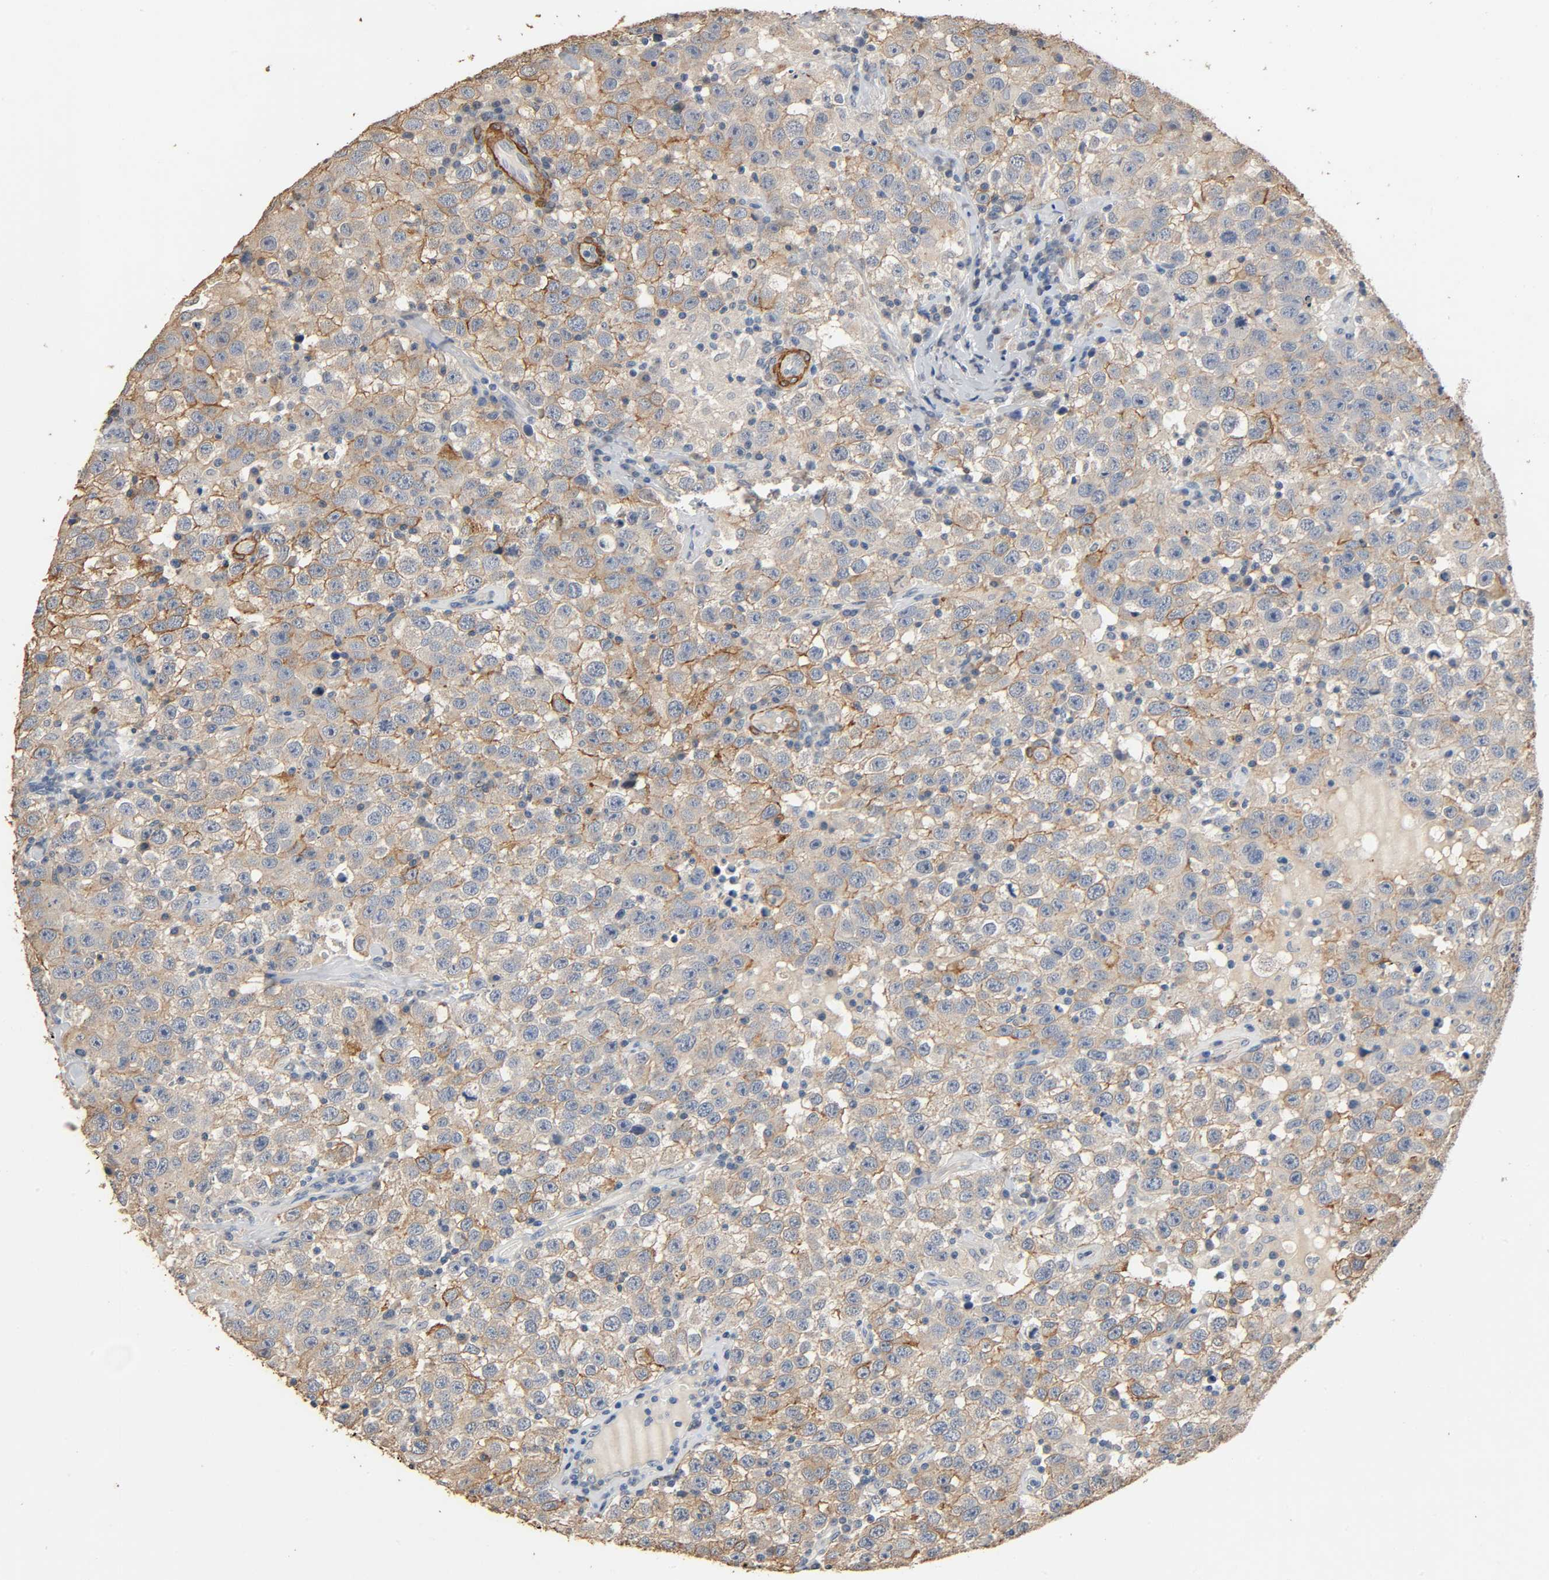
{"staining": {"intensity": "moderate", "quantity": ">75%", "location": "cytoplasmic/membranous"}, "tissue": "testis cancer", "cell_type": "Tumor cells", "image_type": "cancer", "snomed": [{"axis": "morphology", "description": "Seminoma, NOS"}, {"axis": "topography", "description": "Testis"}], "caption": "The micrograph exhibits staining of seminoma (testis), revealing moderate cytoplasmic/membranous protein staining (brown color) within tumor cells.", "gene": "GSTA3", "patient": {"sex": "male", "age": 41}}